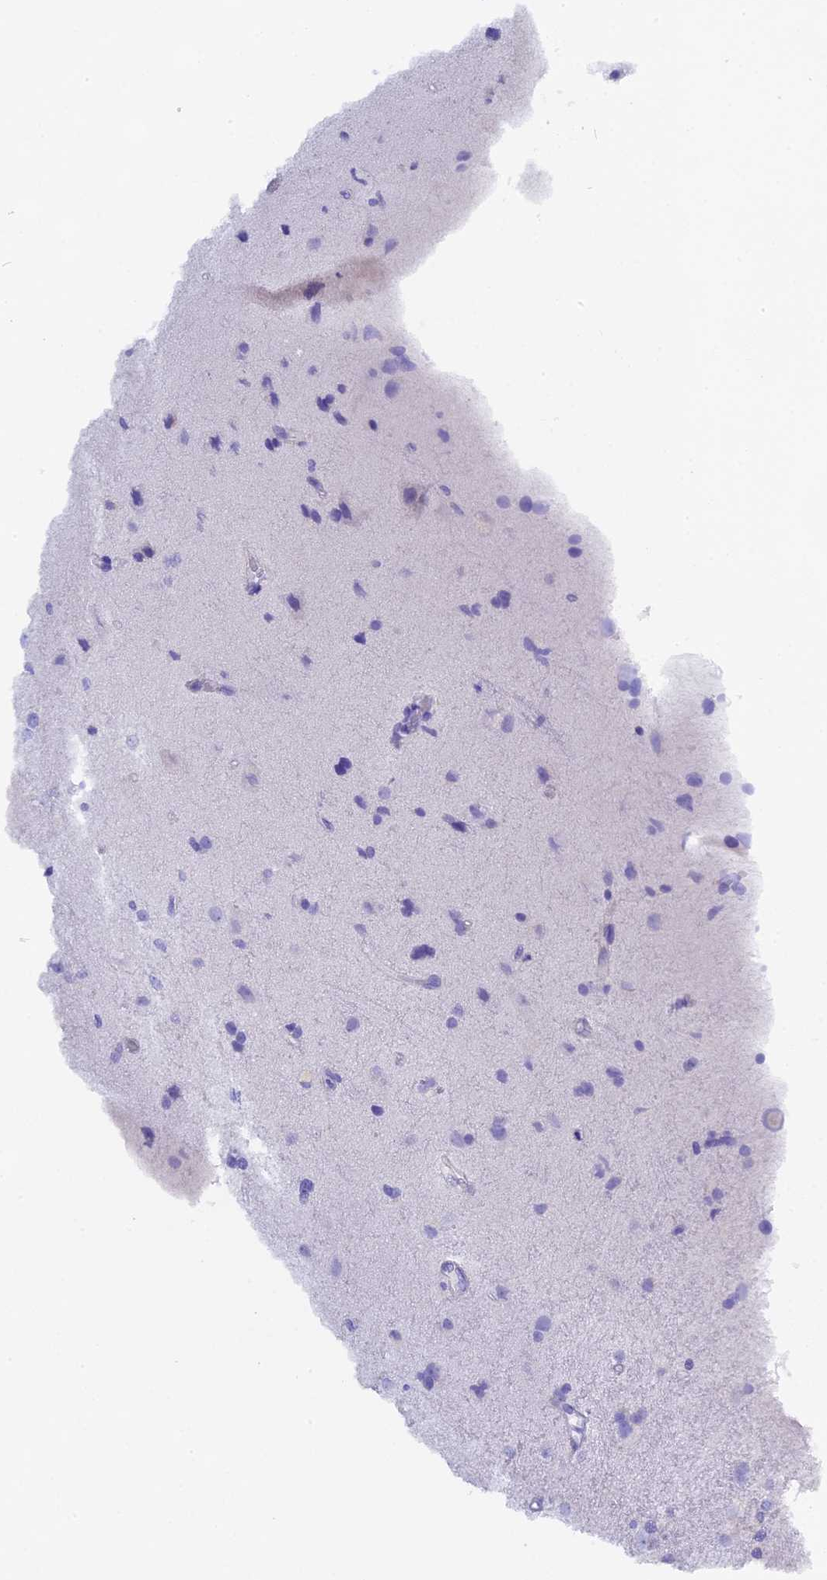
{"staining": {"intensity": "negative", "quantity": "none", "location": "none"}, "tissue": "glioma", "cell_type": "Tumor cells", "image_type": "cancer", "snomed": [{"axis": "morphology", "description": "Glioma, malignant, High grade"}, {"axis": "topography", "description": "Brain"}], "caption": "Human glioma stained for a protein using immunohistochemistry (IHC) demonstrates no staining in tumor cells.", "gene": "FKBP11", "patient": {"sex": "male", "age": 77}}